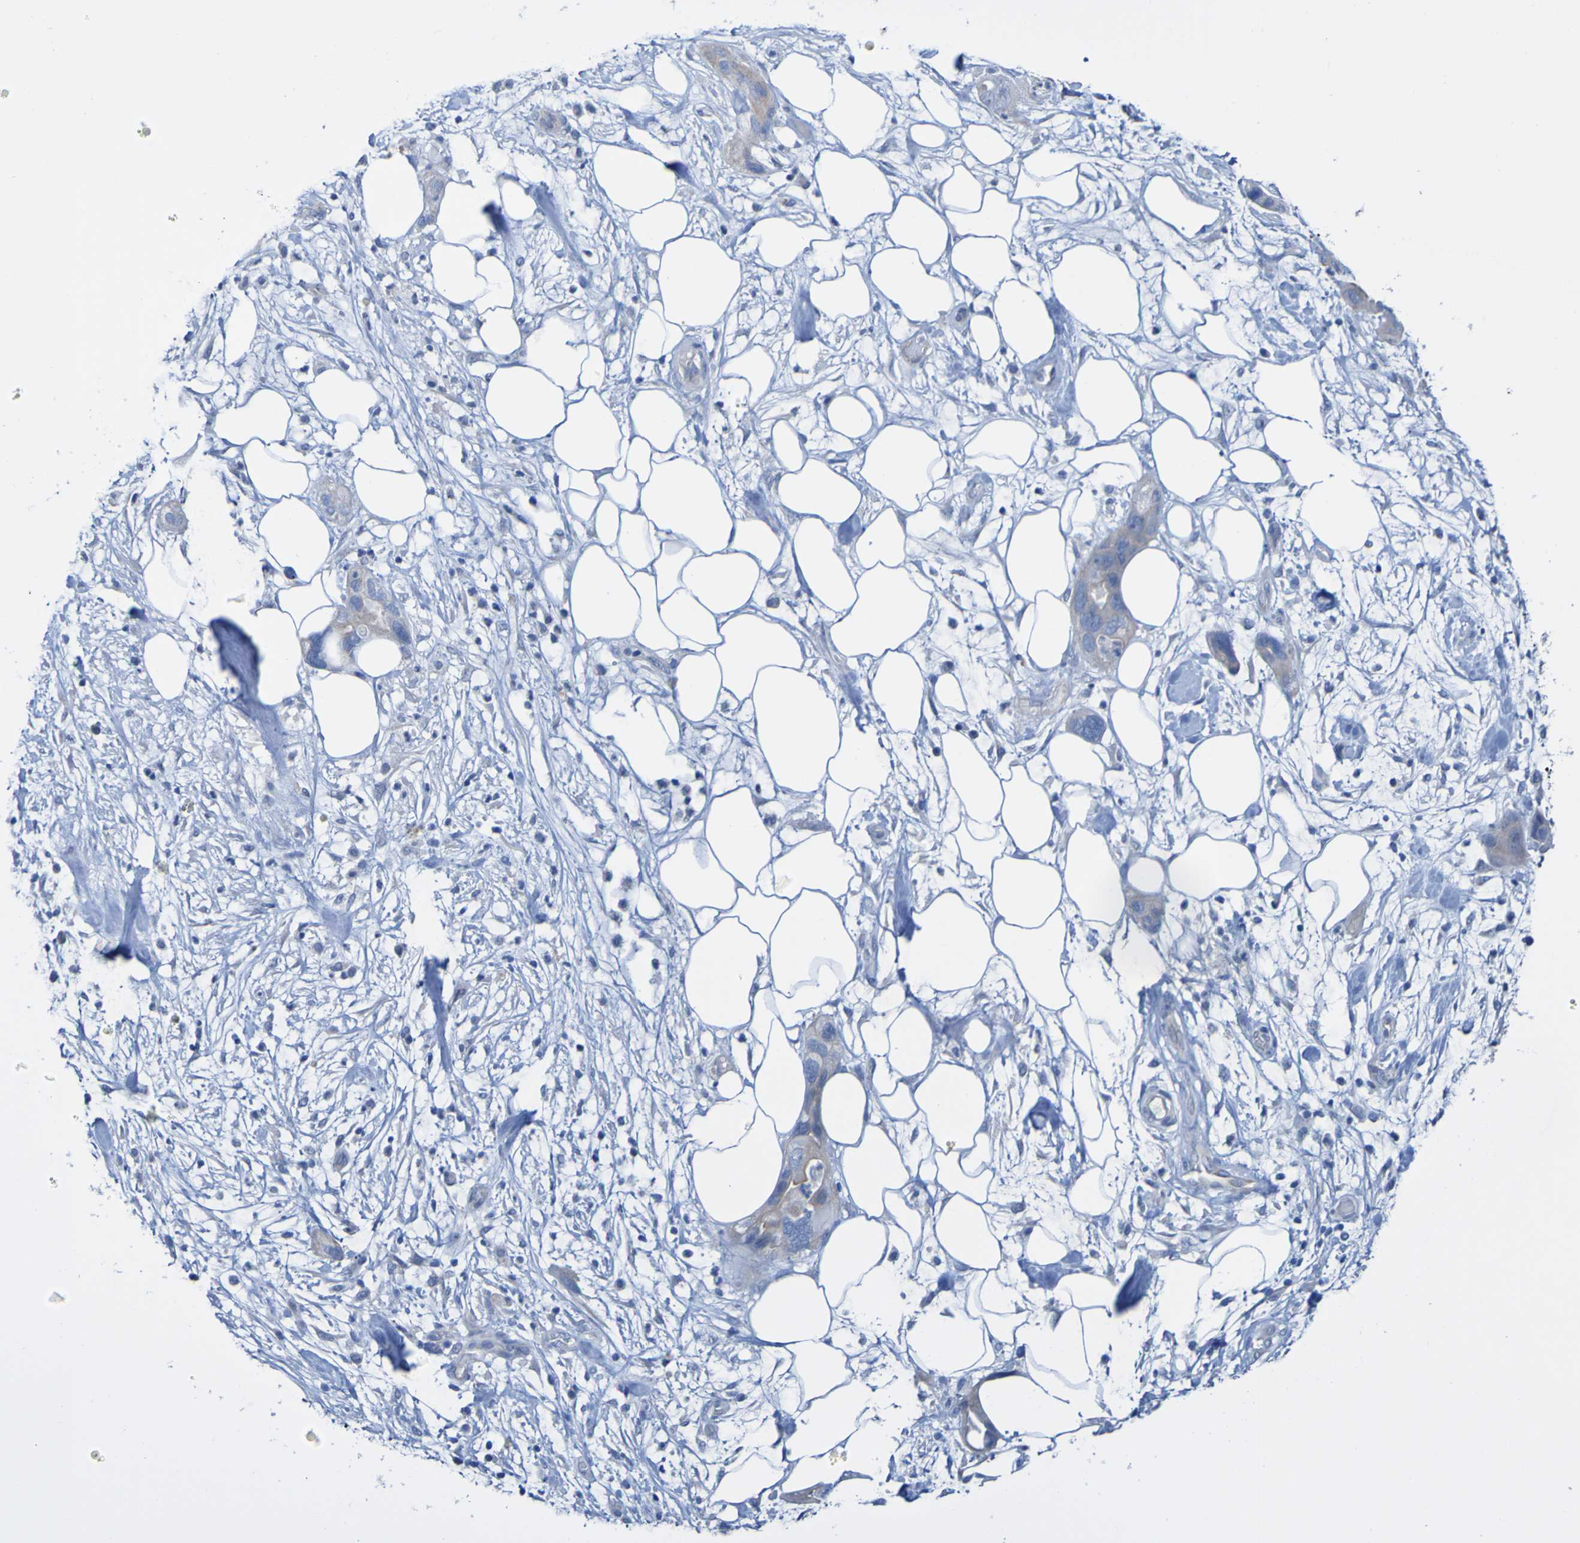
{"staining": {"intensity": "weak", "quantity": ">75%", "location": "cytoplasmic/membranous"}, "tissue": "pancreatic cancer", "cell_type": "Tumor cells", "image_type": "cancer", "snomed": [{"axis": "morphology", "description": "Adenocarcinoma, NOS"}, {"axis": "topography", "description": "Pancreas"}], "caption": "The micrograph reveals immunohistochemical staining of adenocarcinoma (pancreatic). There is weak cytoplasmic/membranous staining is seen in approximately >75% of tumor cells. The protein of interest is stained brown, and the nuclei are stained in blue (DAB IHC with brightfield microscopy, high magnification).", "gene": "ACMSD", "patient": {"sex": "female", "age": 71}}